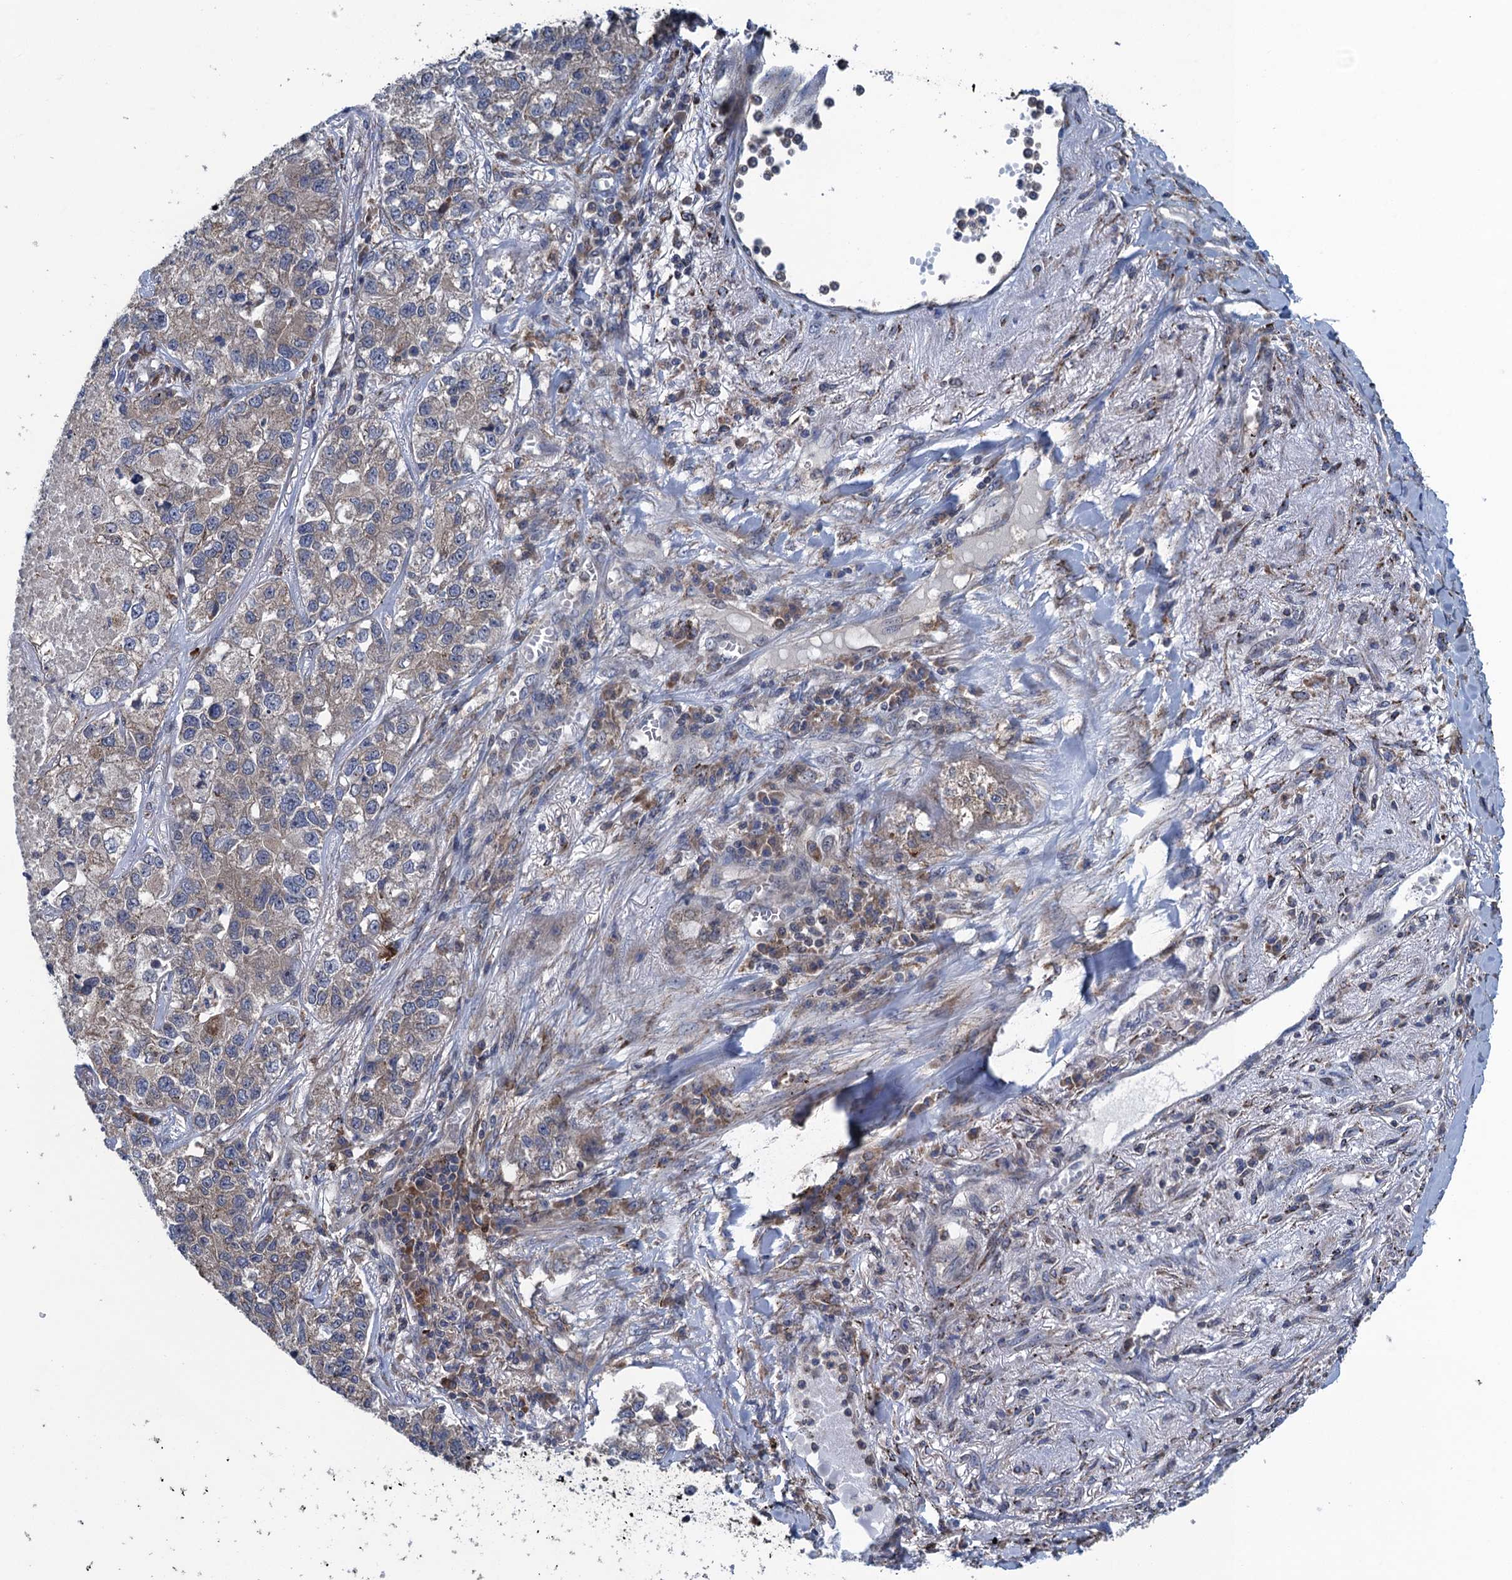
{"staining": {"intensity": "weak", "quantity": "<25%", "location": "cytoplasmic/membranous"}, "tissue": "lung cancer", "cell_type": "Tumor cells", "image_type": "cancer", "snomed": [{"axis": "morphology", "description": "Adenocarcinoma, NOS"}, {"axis": "topography", "description": "Lung"}], "caption": "Immunohistochemistry micrograph of neoplastic tissue: human lung cancer (adenocarcinoma) stained with DAB (3,3'-diaminobenzidine) shows no significant protein positivity in tumor cells. The staining was performed using DAB (3,3'-diaminobenzidine) to visualize the protein expression in brown, while the nuclei were stained in blue with hematoxylin (Magnification: 20x).", "gene": "CNTN5", "patient": {"sex": "male", "age": 49}}